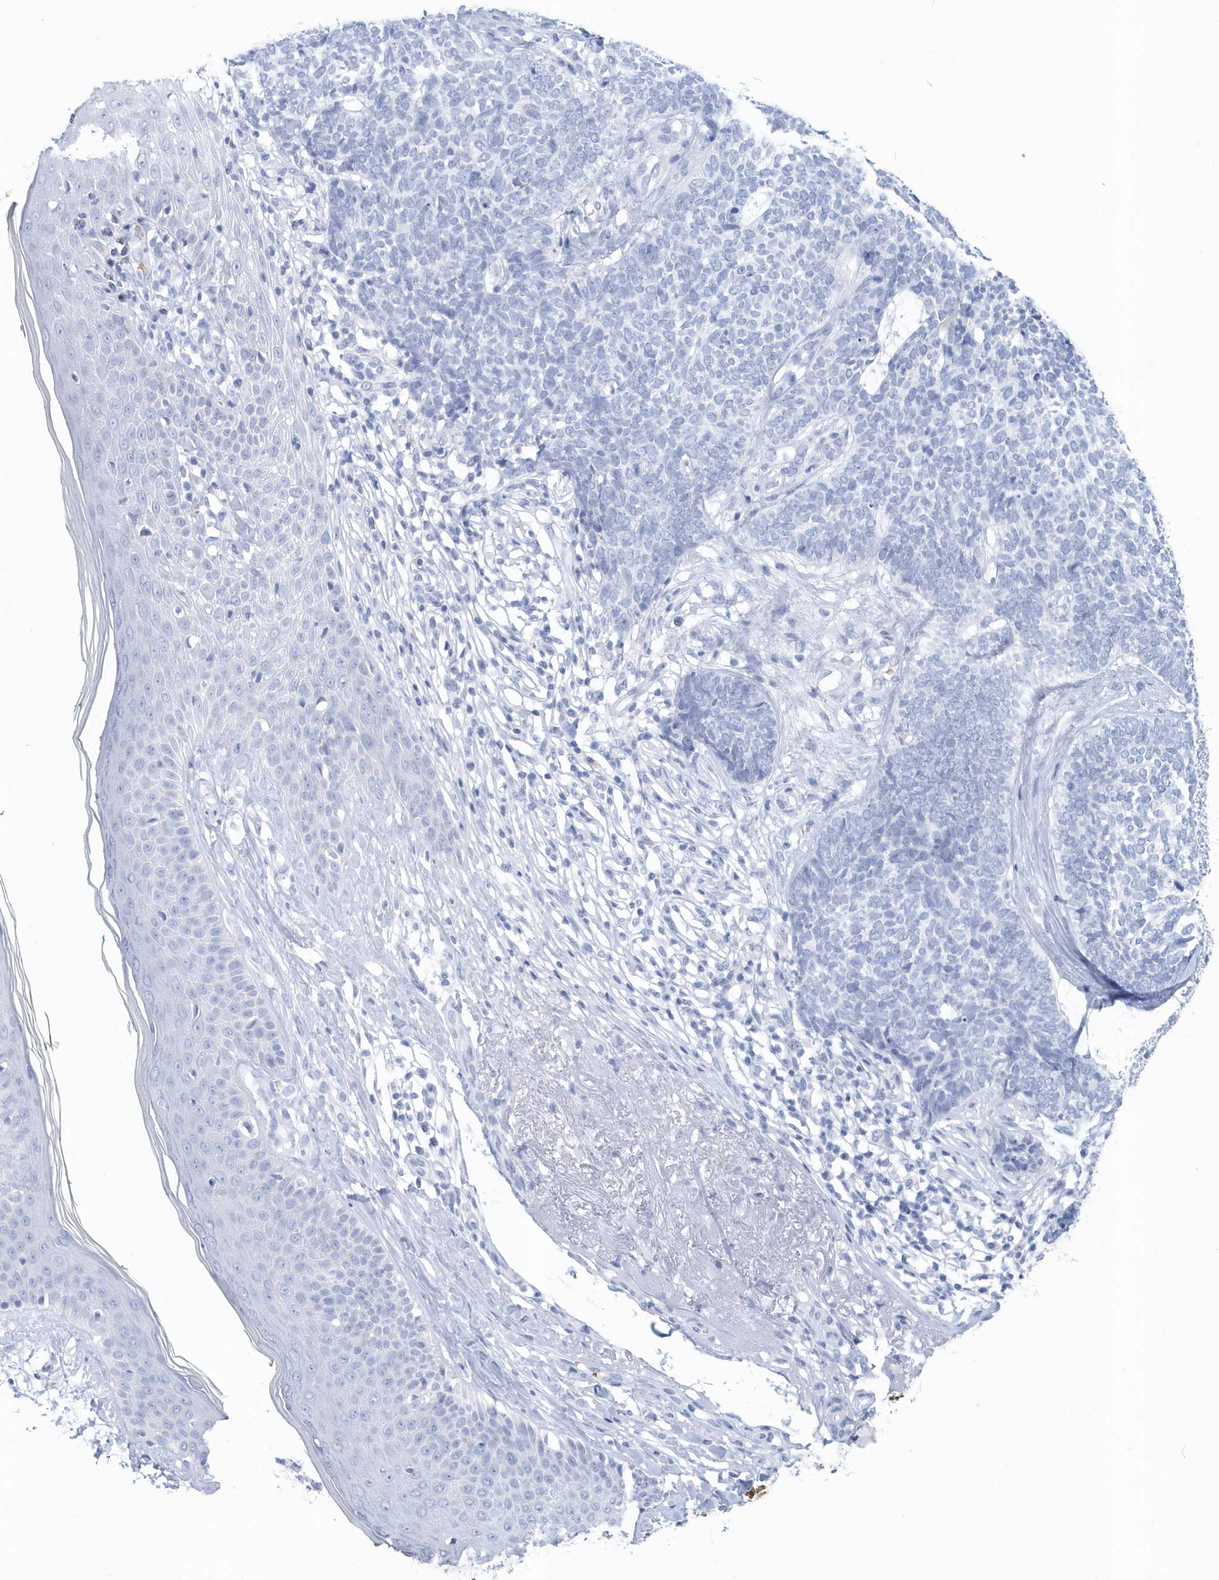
{"staining": {"intensity": "negative", "quantity": "none", "location": "none"}, "tissue": "skin cancer", "cell_type": "Tumor cells", "image_type": "cancer", "snomed": [{"axis": "morphology", "description": "Basal cell carcinoma"}, {"axis": "topography", "description": "Skin"}], "caption": "Skin basal cell carcinoma was stained to show a protein in brown. There is no significant expression in tumor cells.", "gene": "HBA2", "patient": {"sex": "female", "age": 84}}